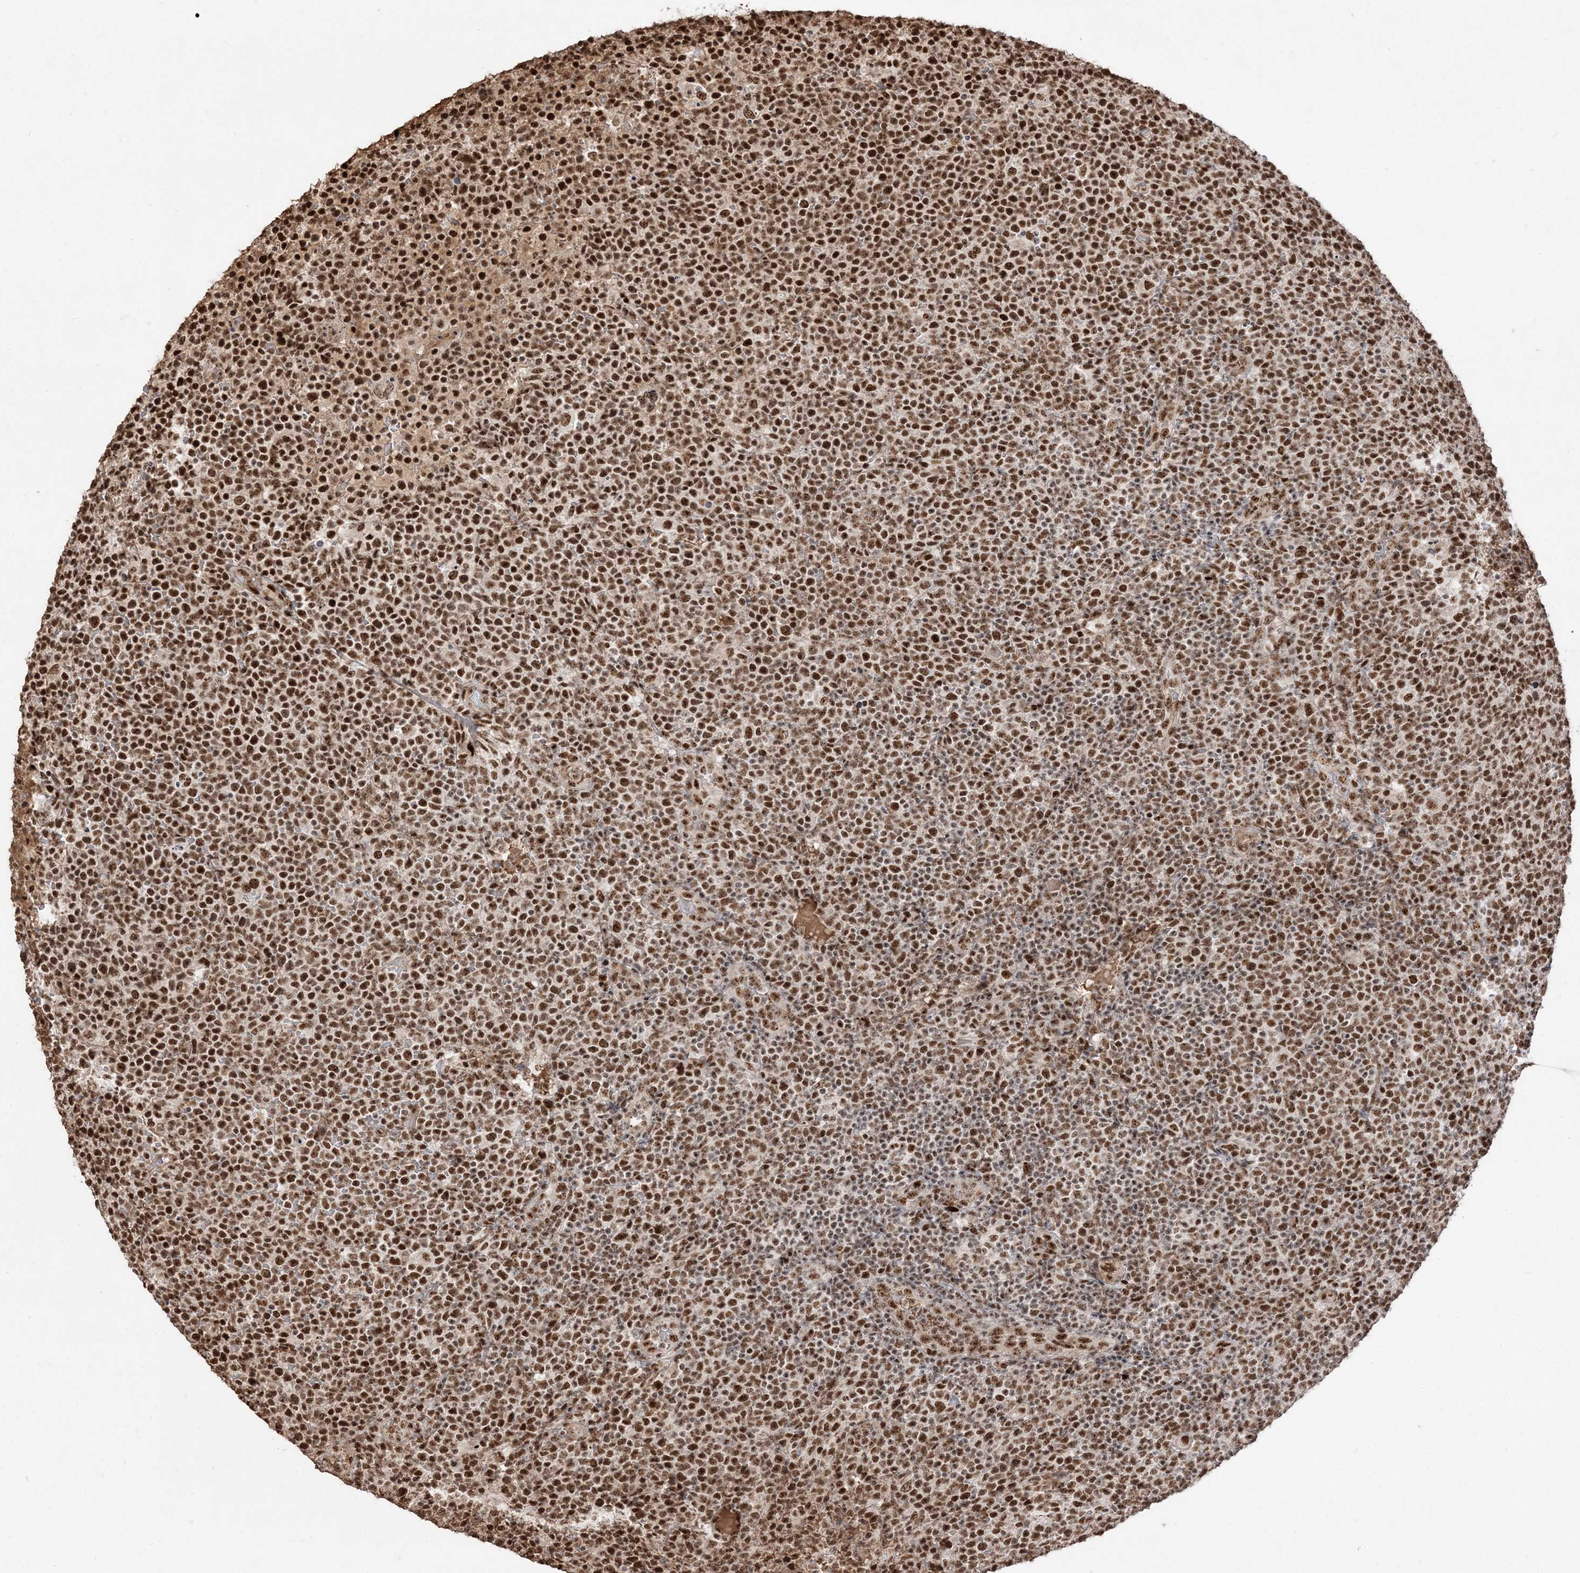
{"staining": {"intensity": "strong", "quantity": ">75%", "location": "nuclear"}, "tissue": "lymphoma", "cell_type": "Tumor cells", "image_type": "cancer", "snomed": [{"axis": "morphology", "description": "Malignant lymphoma, non-Hodgkin's type, High grade"}, {"axis": "topography", "description": "Lymph node"}], "caption": "This is a histology image of immunohistochemistry staining of lymphoma, which shows strong staining in the nuclear of tumor cells.", "gene": "RBM17", "patient": {"sex": "male", "age": 61}}